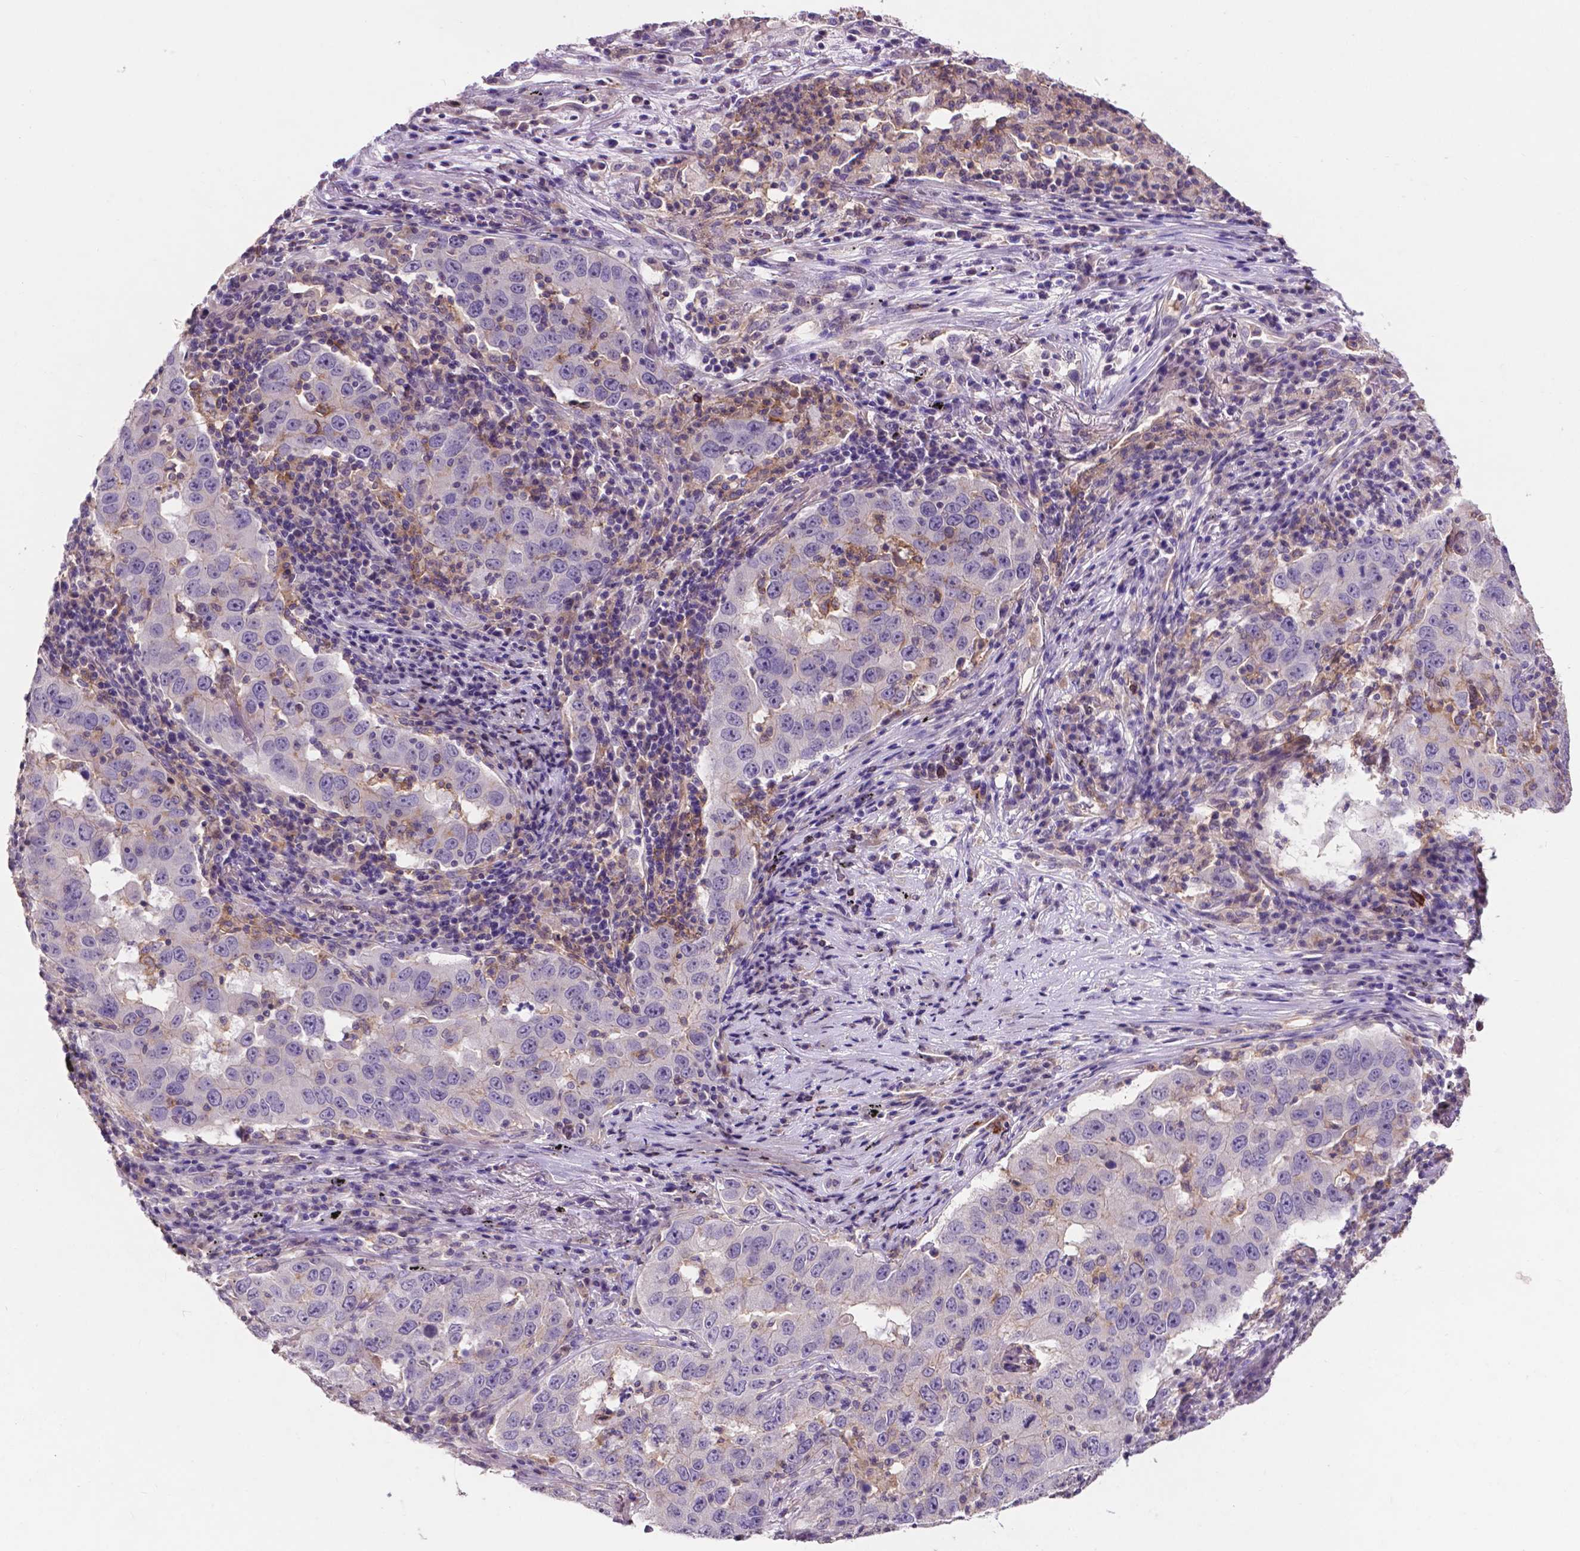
{"staining": {"intensity": "negative", "quantity": "none", "location": "none"}, "tissue": "lung cancer", "cell_type": "Tumor cells", "image_type": "cancer", "snomed": [{"axis": "morphology", "description": "Adenocarcinoma, NOS"}, {"axis": "topography", "description": "Lung"}], "caption": "The immunohistochemistry micrograph has no significant positivity in tumor cells of lung adenocarcinoma tissue.", "gene": "PLSCR1", "patient": {"sex": "male", "age": 73}}